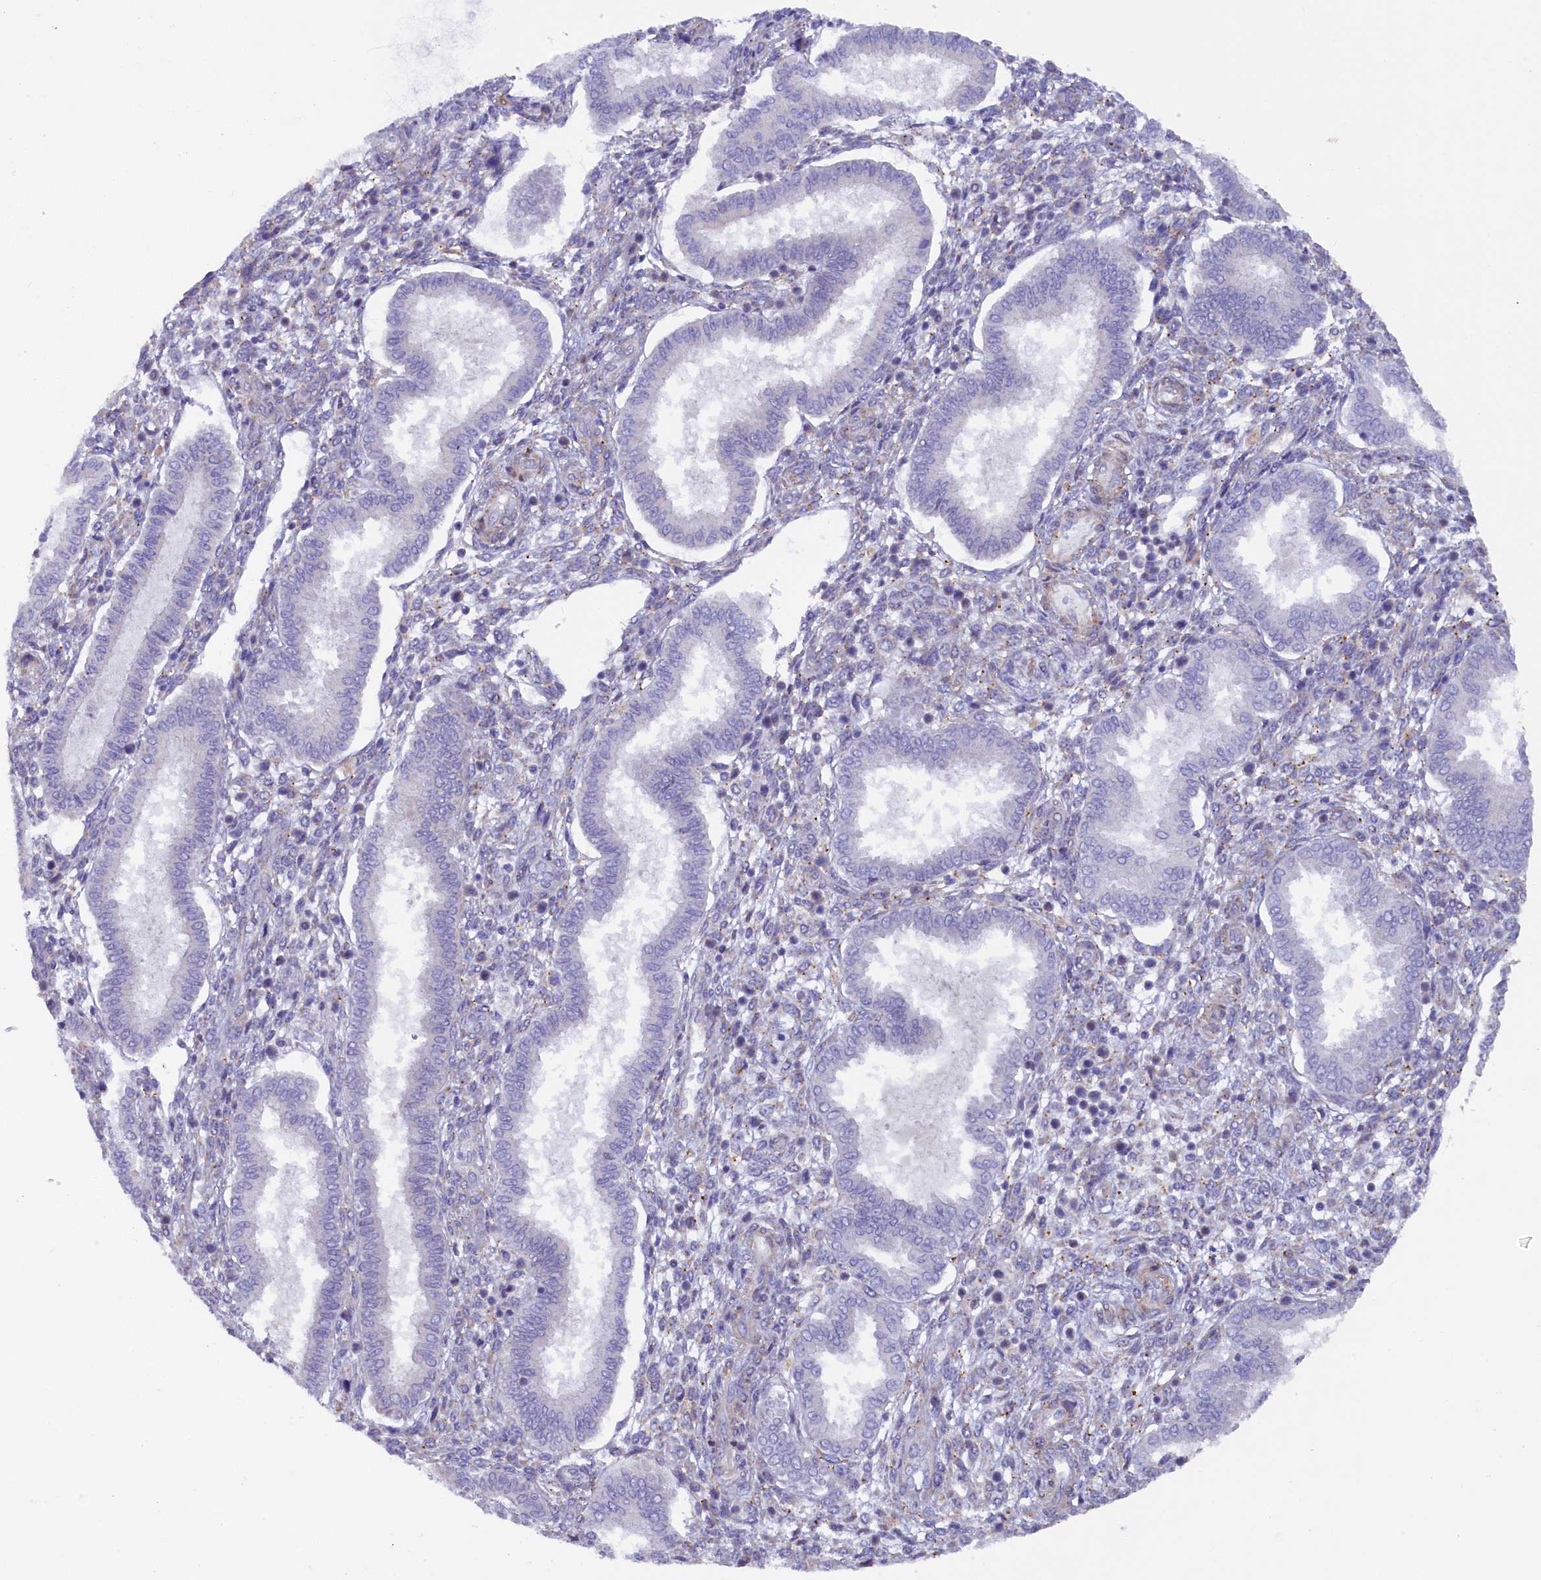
{"staining": {"intensity": "negative", "quantity": "none", "location": "none"}, "tissue": "endometrium", "cell_type": "Cells in endometrial stroma", "image_type": "normal", "snomed": [{"axis": "morphology", "description": "Normal tissue, NOS"}, {"axis": "topography", "description": "Endometrium"}], "caption": "DAB immunohistochemical staining of normal human endometrium reveals no significant staining in cells in endometrial stroma.", "gene": "POGLUT3", "patient": {"sex": "female", "age": 24}}